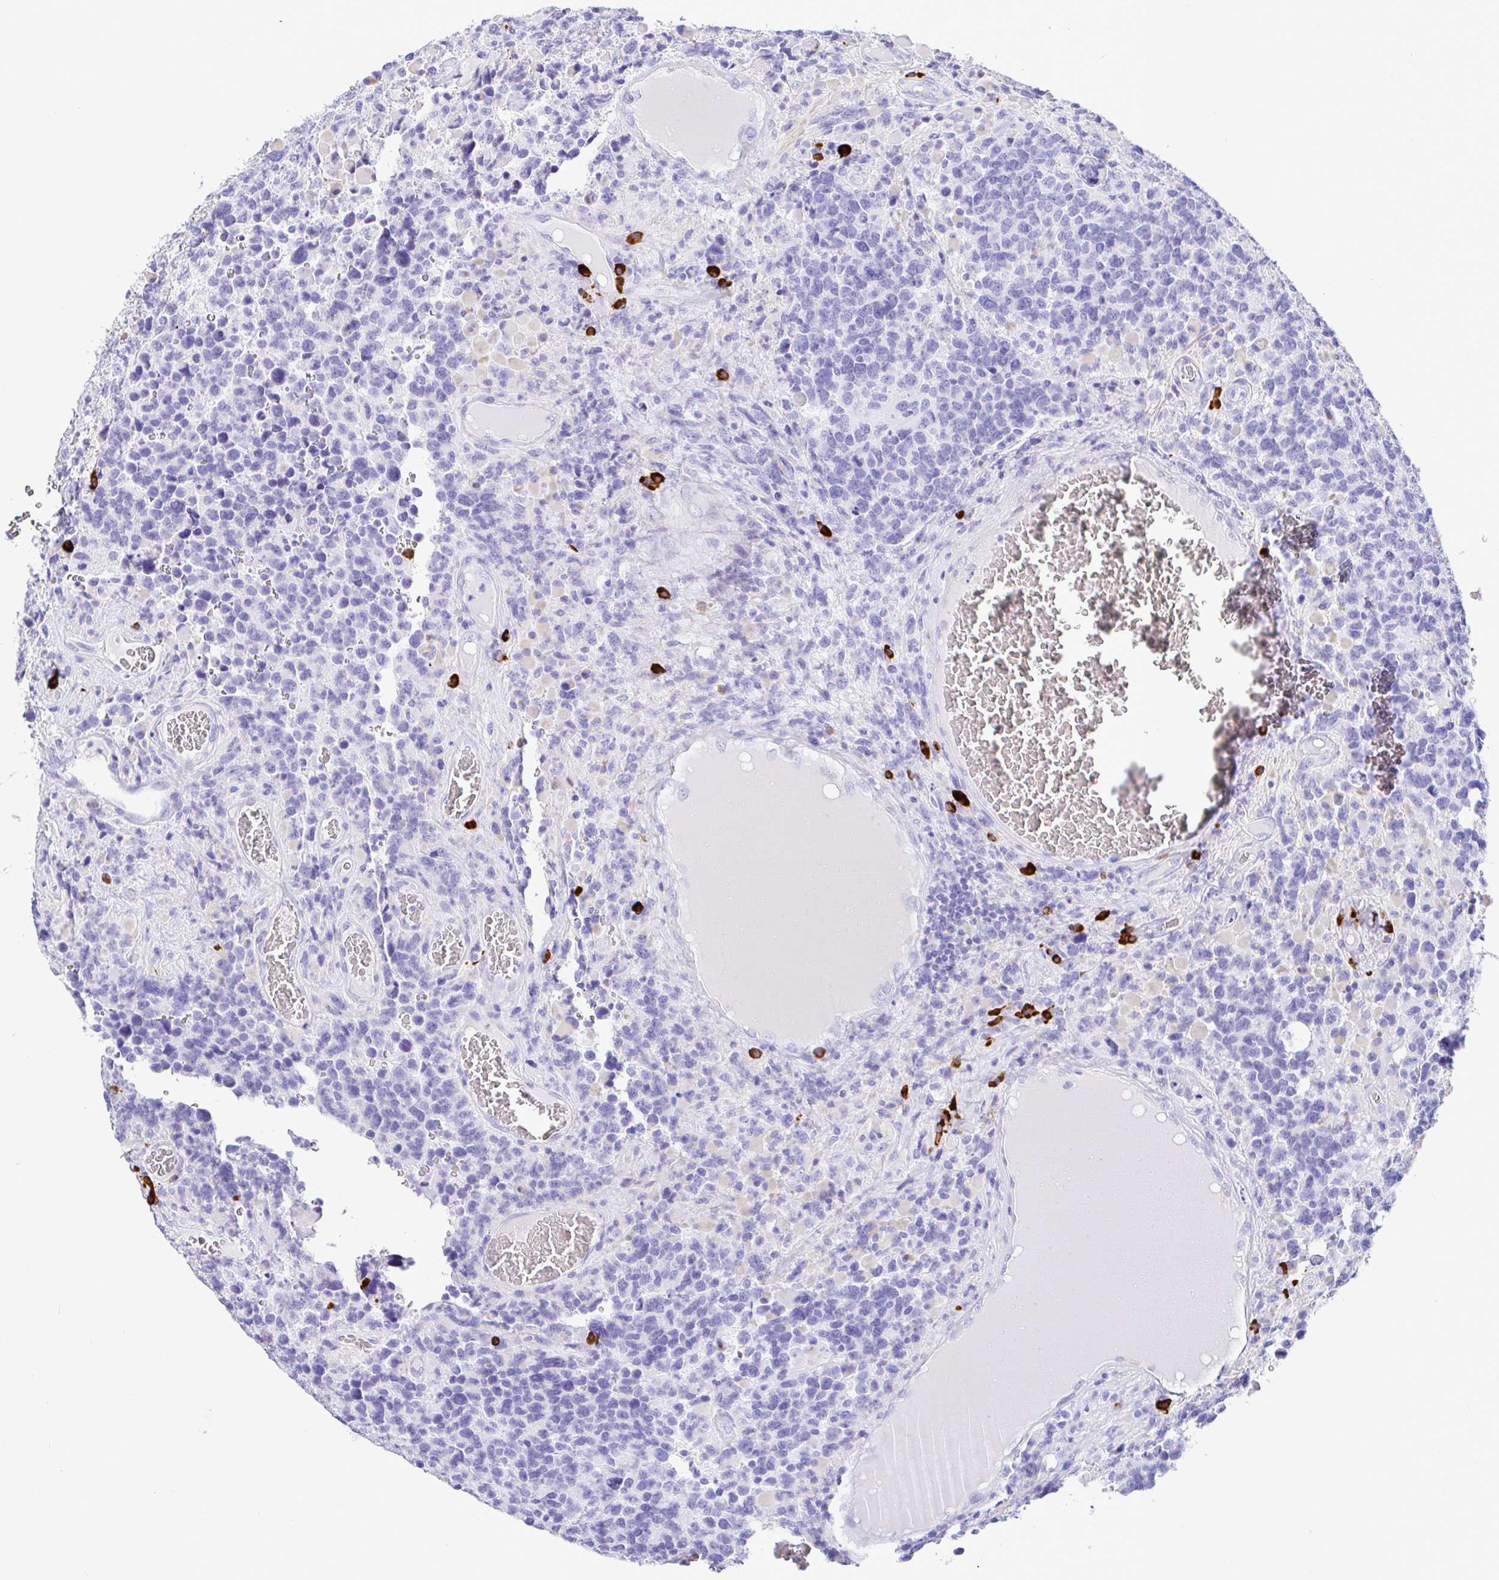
{"staining": {"intensity": "negative", "quantity": "none", "location": "none"}, "tissue": "glioma", "cell_type": "Tumor cells", "image_type": "cancer", "snomed": [{"axis": "morphology", "description": "Glioma, malignant, High grade"}, {"axis": "topography", "description": "Brain"}], "caption": "Malignant glioma (high-grade) stained for a protein using immunohistochemistry demonstrates no expression tumor cells.", "gene": "CCDC62", "patient": {"sex": "female", "age": 40}}